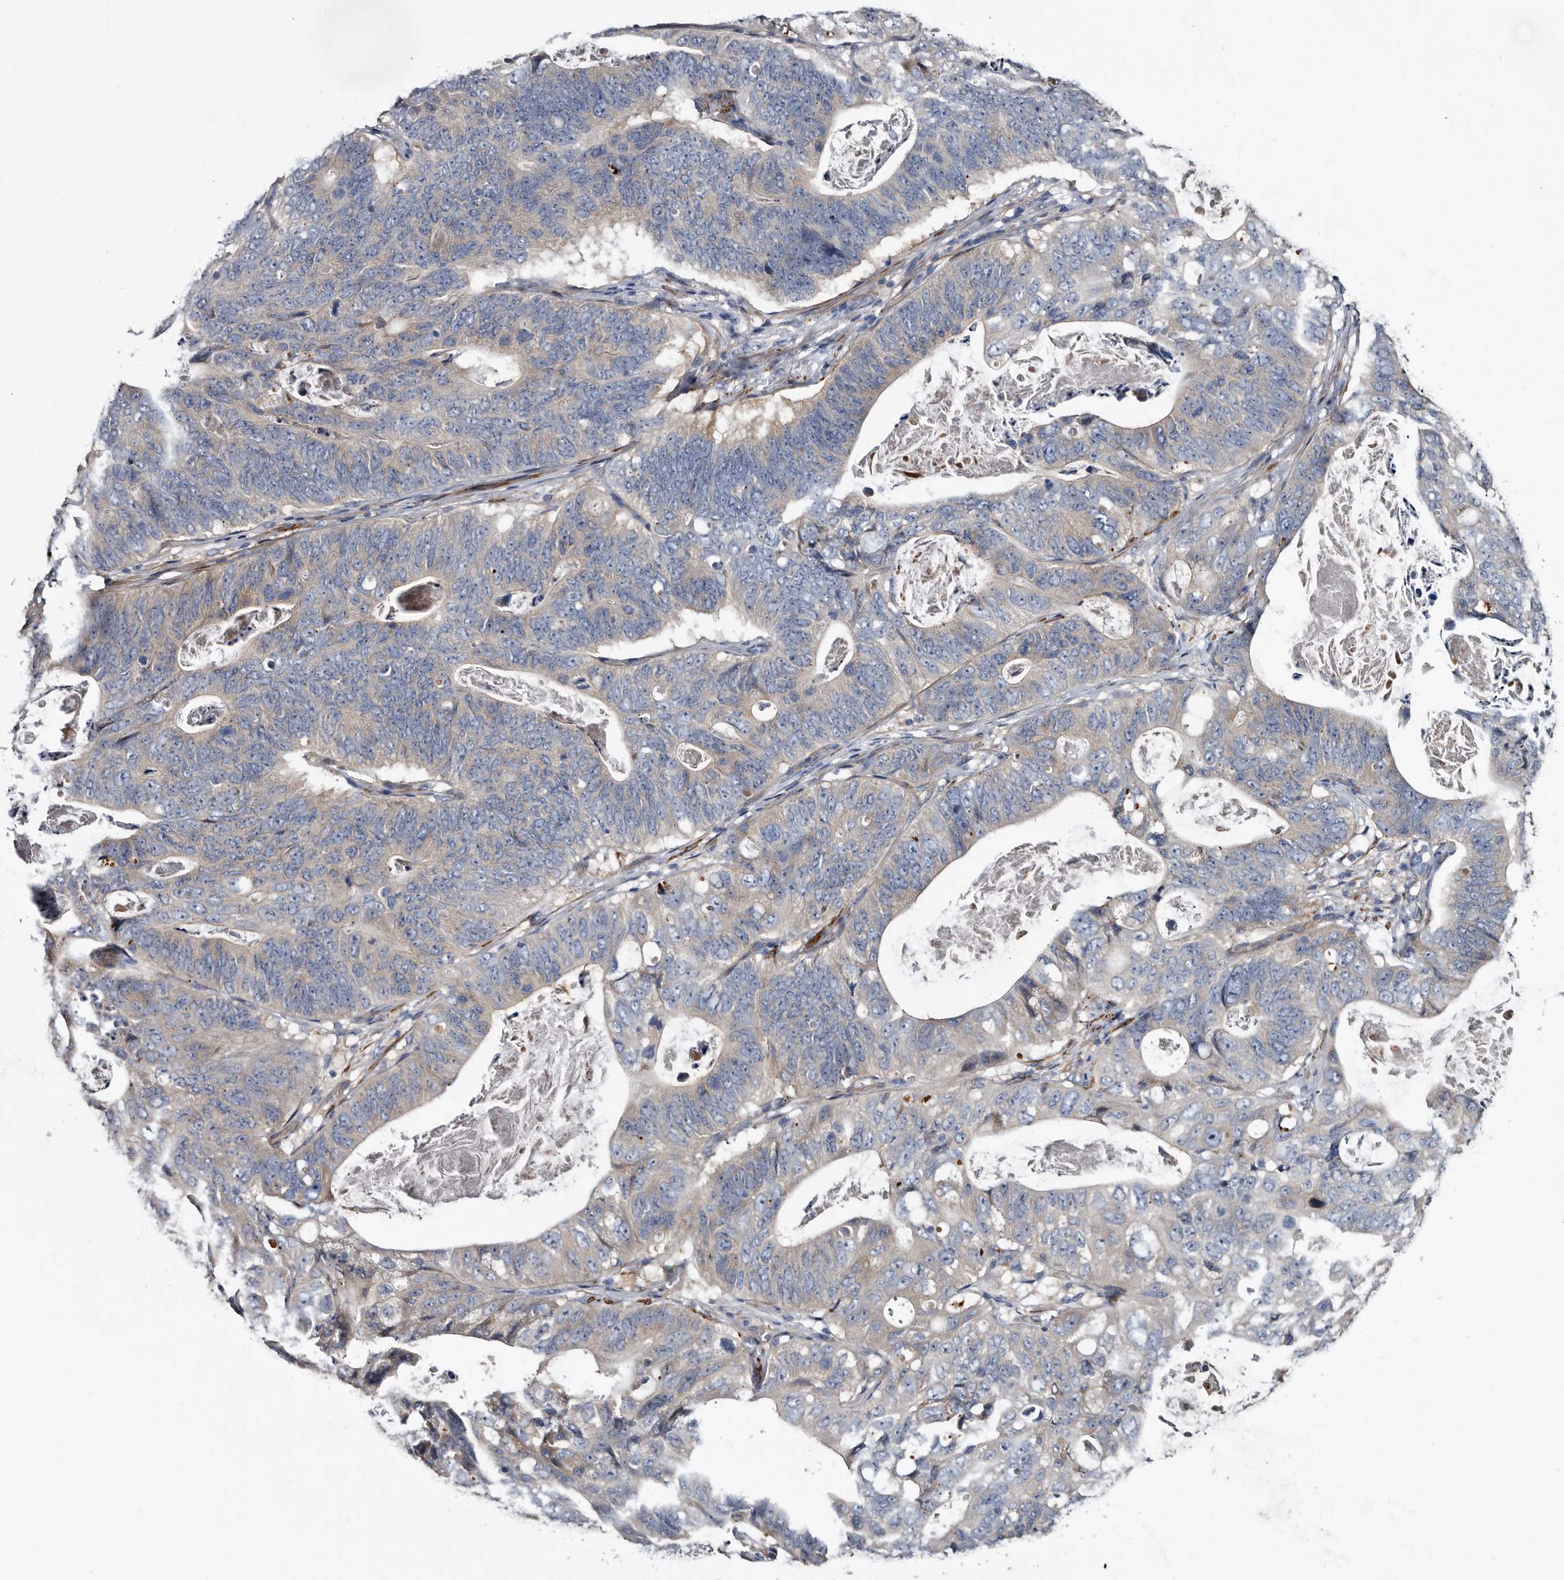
{"staining": {"intensity": "negative", "quantity": "none", "location": "none"}, "tissue": "stomach cancer", "cell_type": "Tumor cells", "image_type": "cancer", "snomed": [{"axis": "morphology", "description": "Normal tissue, NOS"}, {"axis": "morphology", "description": "Adenocarcinoma, NOS"}, {"axis": "topography", "description": "Stomach"}], "caption": "A high-resolution photomicrograph shows immunohistochemistry staining of stomach cancer (adenocarcinoma), which shows no significant staining in tumor cells. (DAB (3,3'-diaminobenzidine) immunohistochemistry with hematoxylin counter stain).", "gene": "IARS1", "patient": {"sex": "female", "age": 89}}